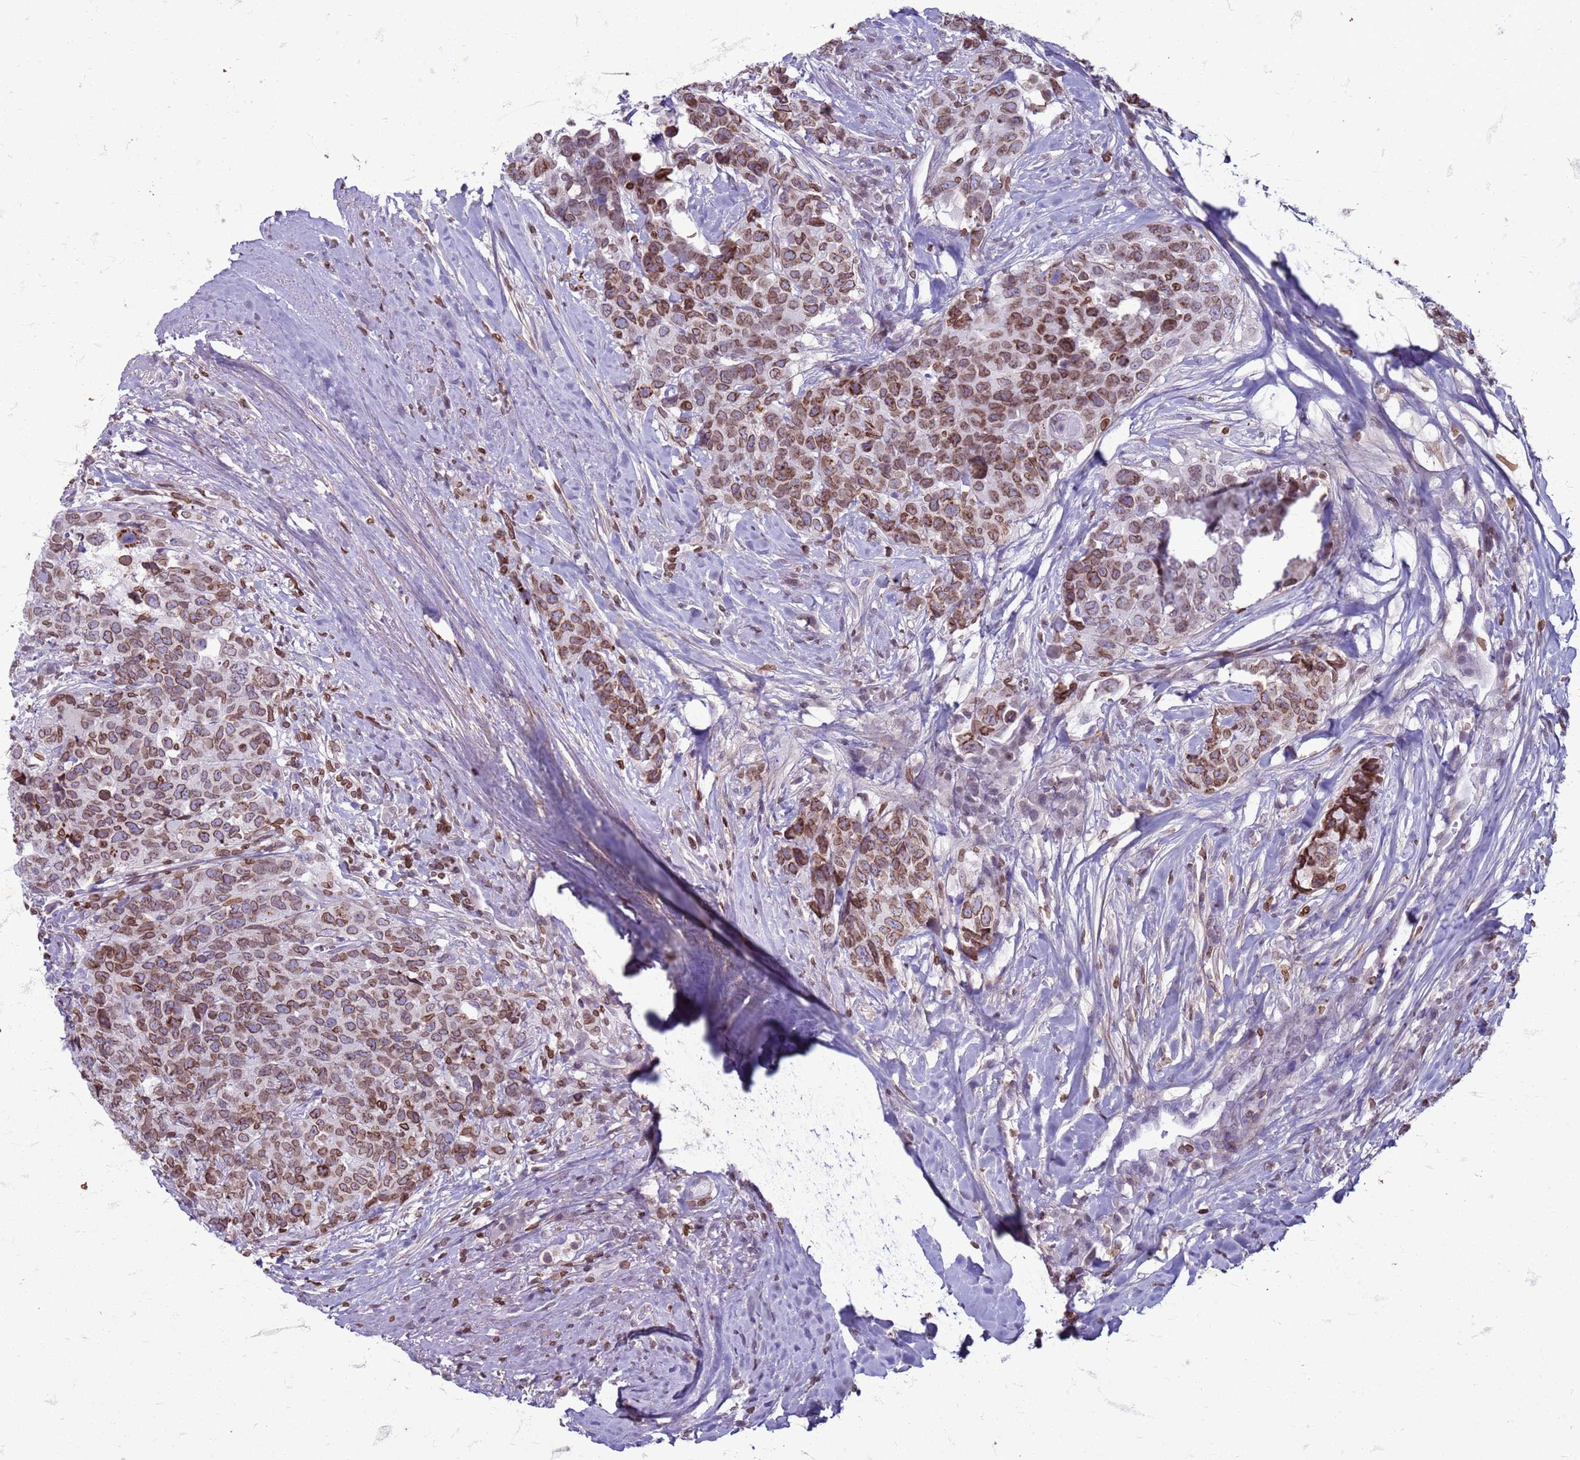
{"staining": {"intensity": "moderate", "quantity": ">75%", "location": "cytoplasmic/membranous,nuclear"}, "tissue": "head and neck cancer", "cell_type": "Tumor cells", "image_type": "cancer", "snomed": [{"axis": "morphology", "description": "Squamous cell carcinoma, NOS"}, {"axis": "topography", "description": "Head-Neck"}], "caption": "DAB (3,3'-diaminobenzidine) immunohistochemical staining of head and neck cancer shows moderate cytoplasmic/membranous and nuclear protein positivity in about >75% of tumor cells. Nuclei are stained in blue.", "gene": "METTL25B", "patient": {"sex": "male", "age": 66}}